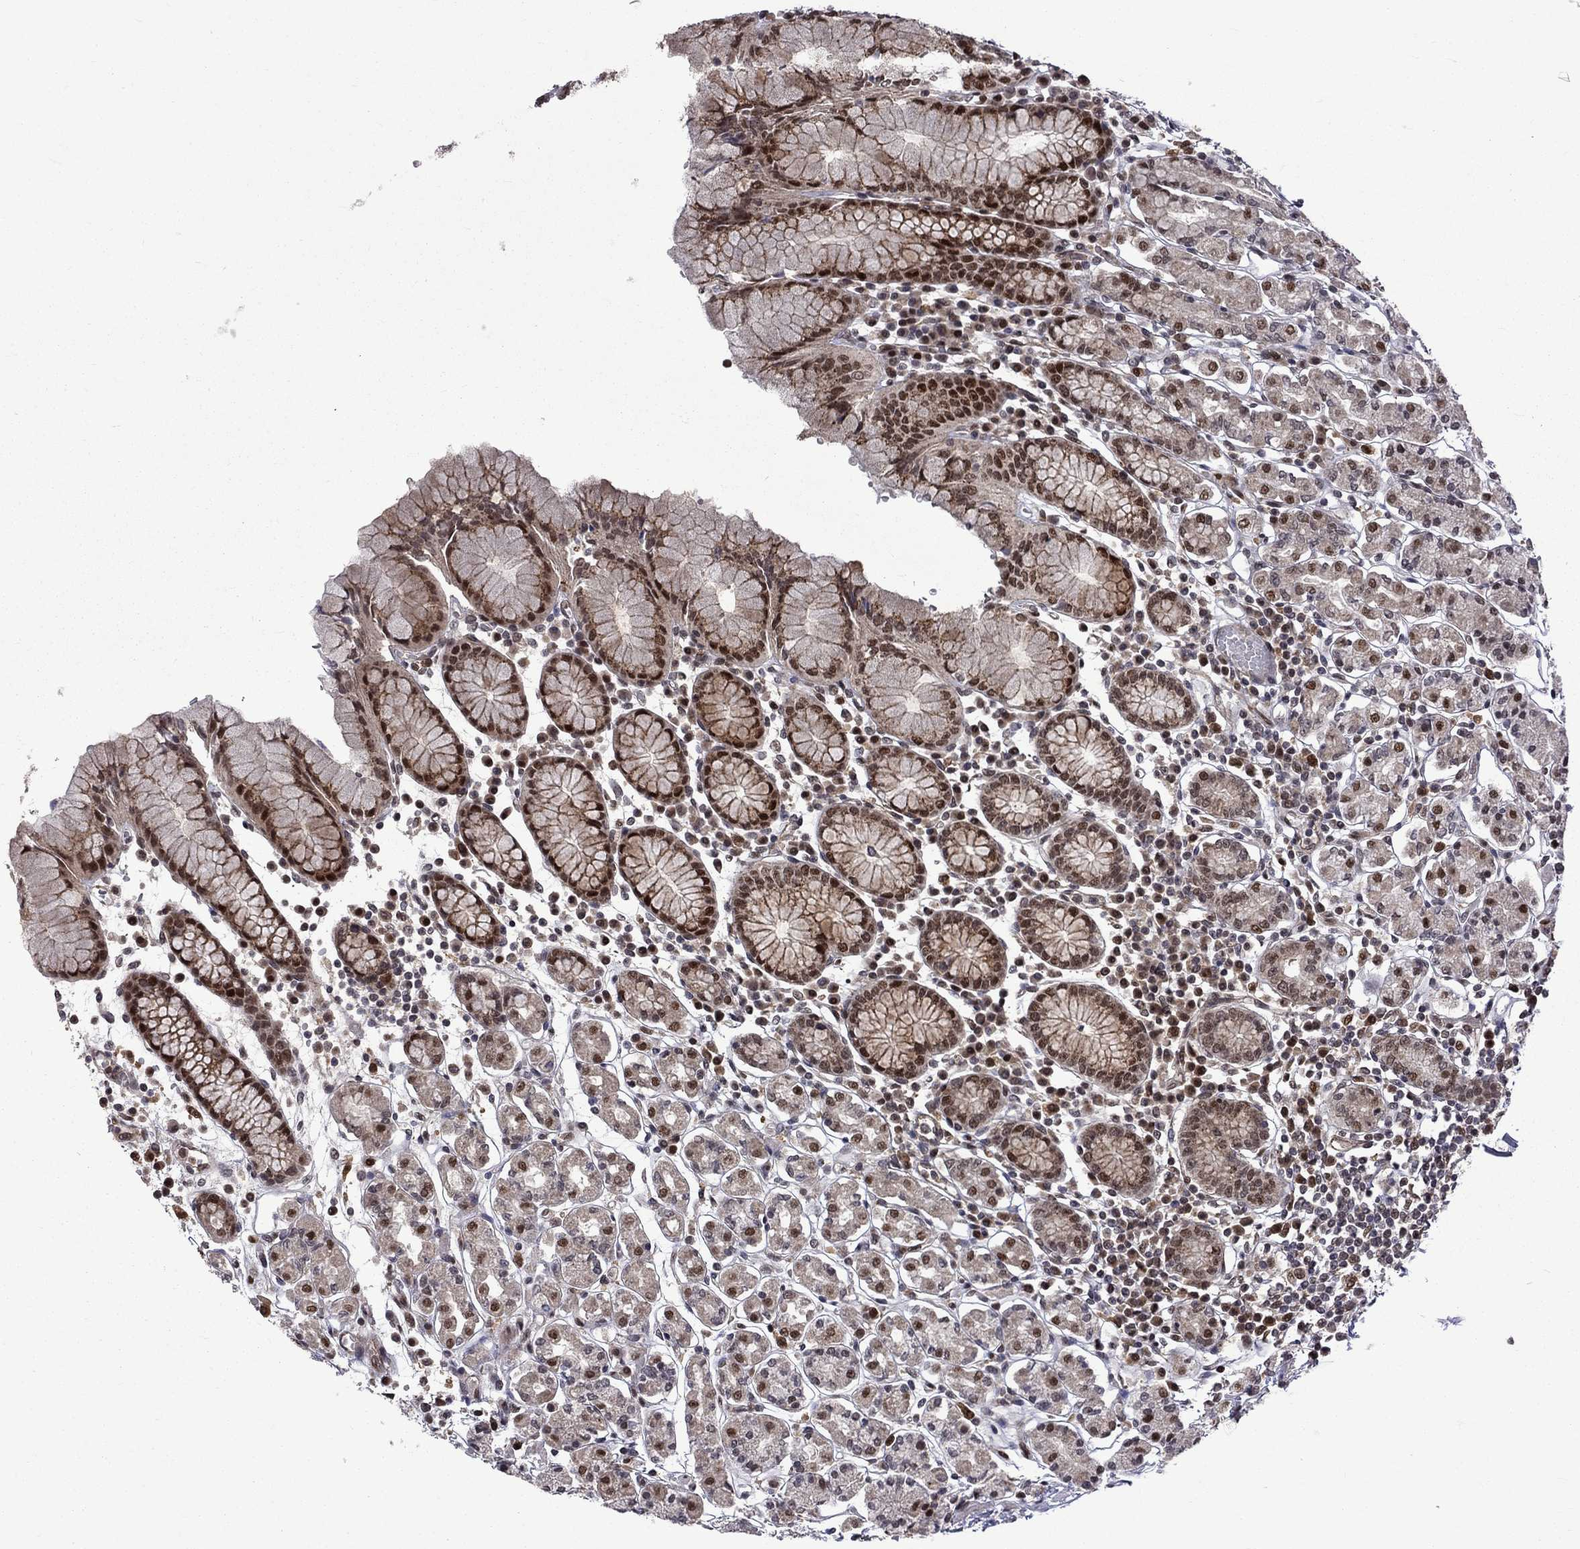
{"staining": {"intensity": "strong", "quantity": "25%-75%", "location": "nuclear"}, "tissue": "stomach", "cell_type": "Glandular cells", "image_type": "normal", "snomed": [{"axis": "morphology", "description": "Normal tissue, NOS"}, {"axis": "topography", "description": "Stomach, upper"}, {"axis": "topography", "description": "Stomach"}], "caption": "Immunohistochemical staining of benign human stomach reveals 25%-75% levels of strong nuclear protein staining in about 25%-75% of glandular cells.", "gene": "KPNA3", "patient": {"sex": "male", "age": 62}}